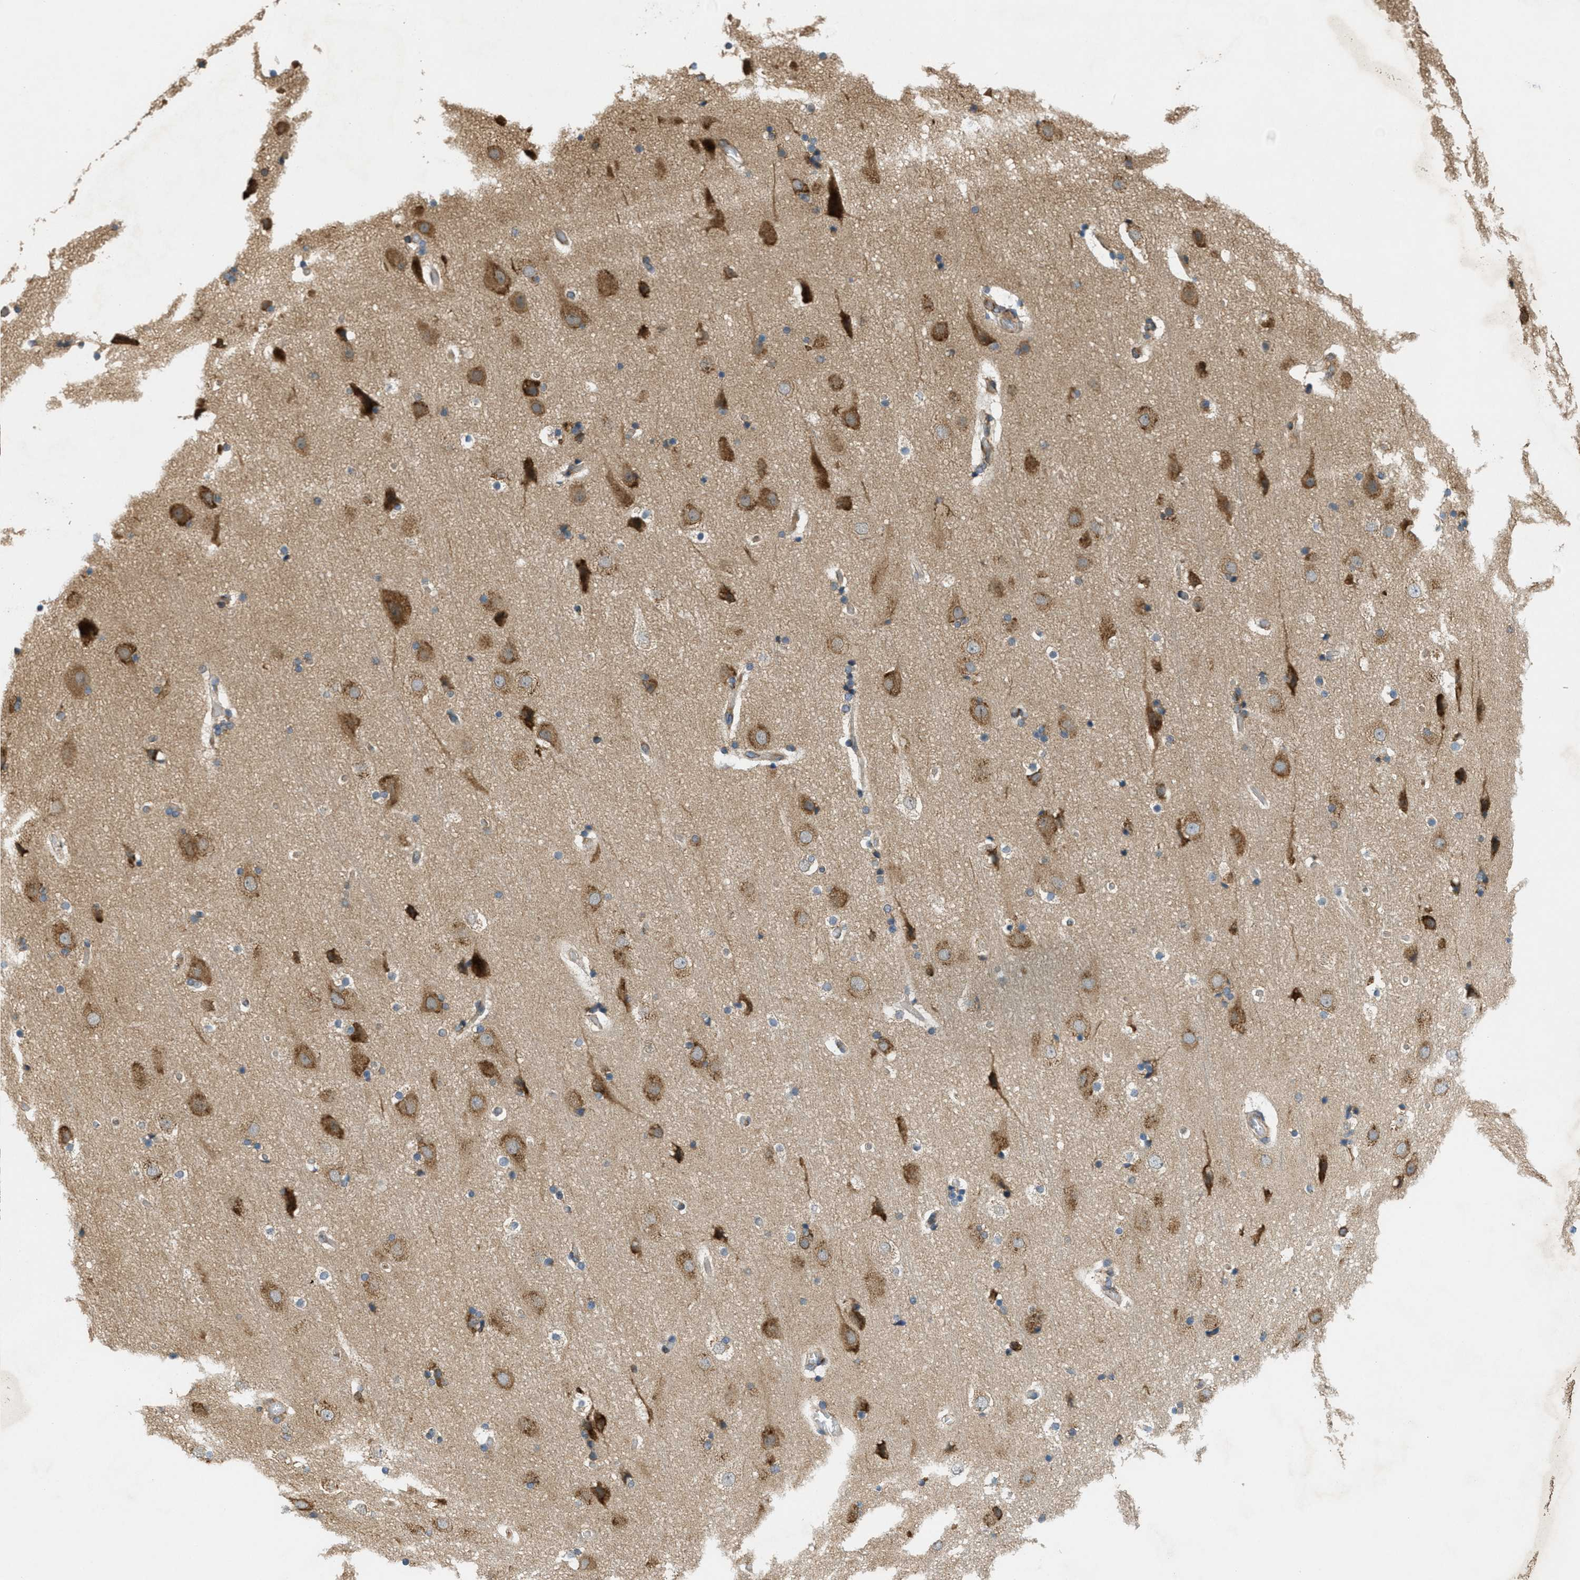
{"staining": {"intensity": "weak", "quantity": ">75%", "location": "cytoplasmic/membranous"}, "tissue": "cerebral cortex", "cell_type": "Endothelial cells", "image_type": "normal", "snomed": [{"axis": "morphology", "description": "Normal tissue, NOS"}, {"axis": "topography", "description": "Cerebral cortex"}], "caption": "Immunohistochemical staining of normal human cerebral cortex displays weak cytoplasmic/membranous protein staining in approximately >75% of endothelial cells. (brown staining indicates protein expression, while blue staining denotes nuclei).", "gene": "PCDH18", "patient": {"sex": "male", "age": 57}}